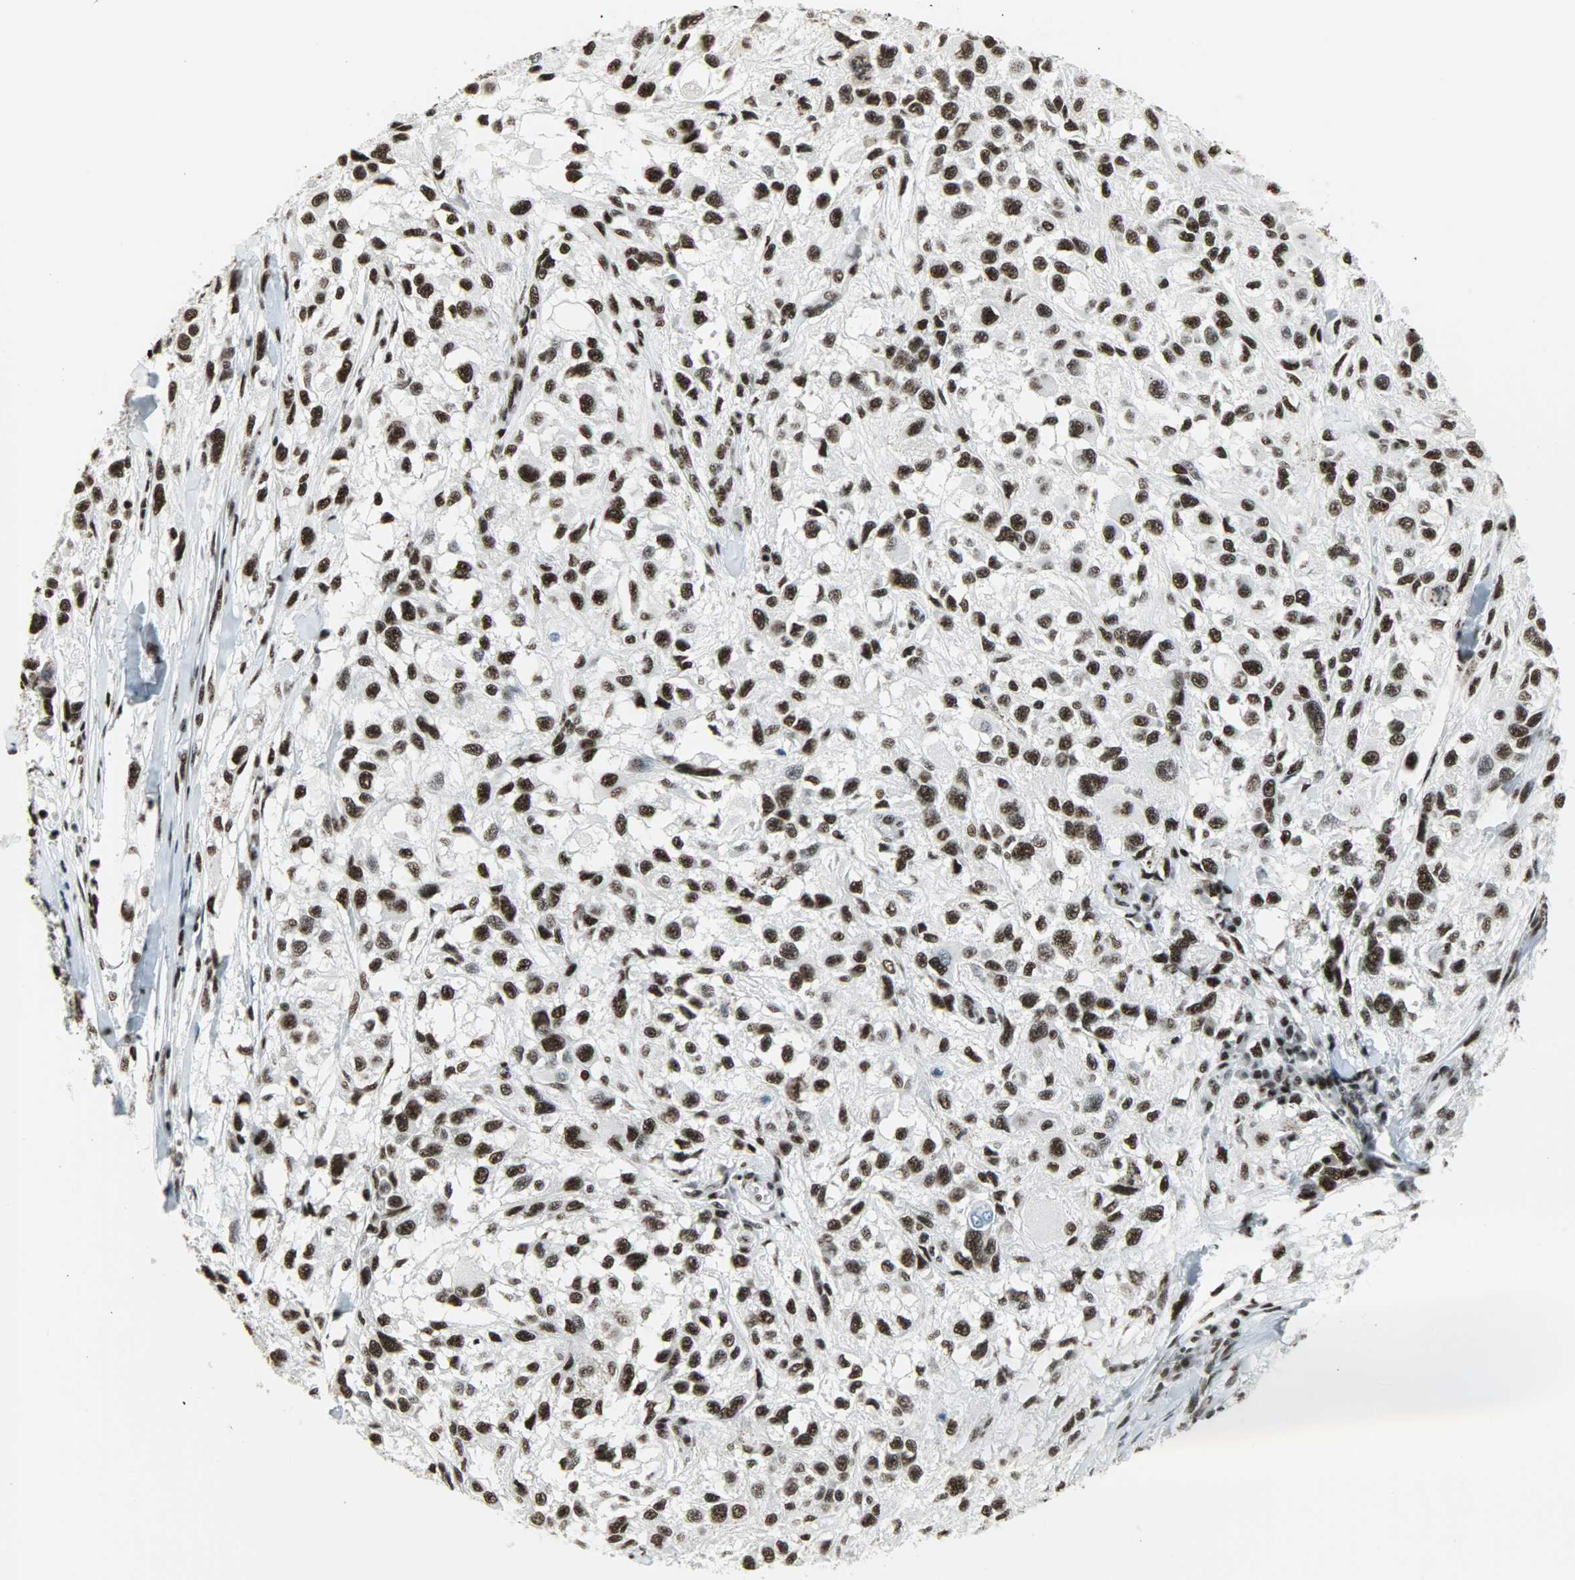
{"staining": {"intensity": "strong", "quantity": ">75%", "location": "nuclear"}, "tissue": "melanoma", "cell_type": "Tumor cells", "image_type": "cancer", "snomed": [{"axis": "morphology", "description": "Necrosis, NOS"}, {"axis": "morphology", "description": "Malignant melanoma, NOS"}, {"axis": "topography", "description": "Skin"}], "caption": "This image displays melanoma stained with immunohistochemistry to label a protein in brown. The nuclear of tumor cells show strong positivity for the protein. Nuclei are counter-stained blue.", "gene": "SNRPA", "patient": {"sex": "female", "age": 87}}